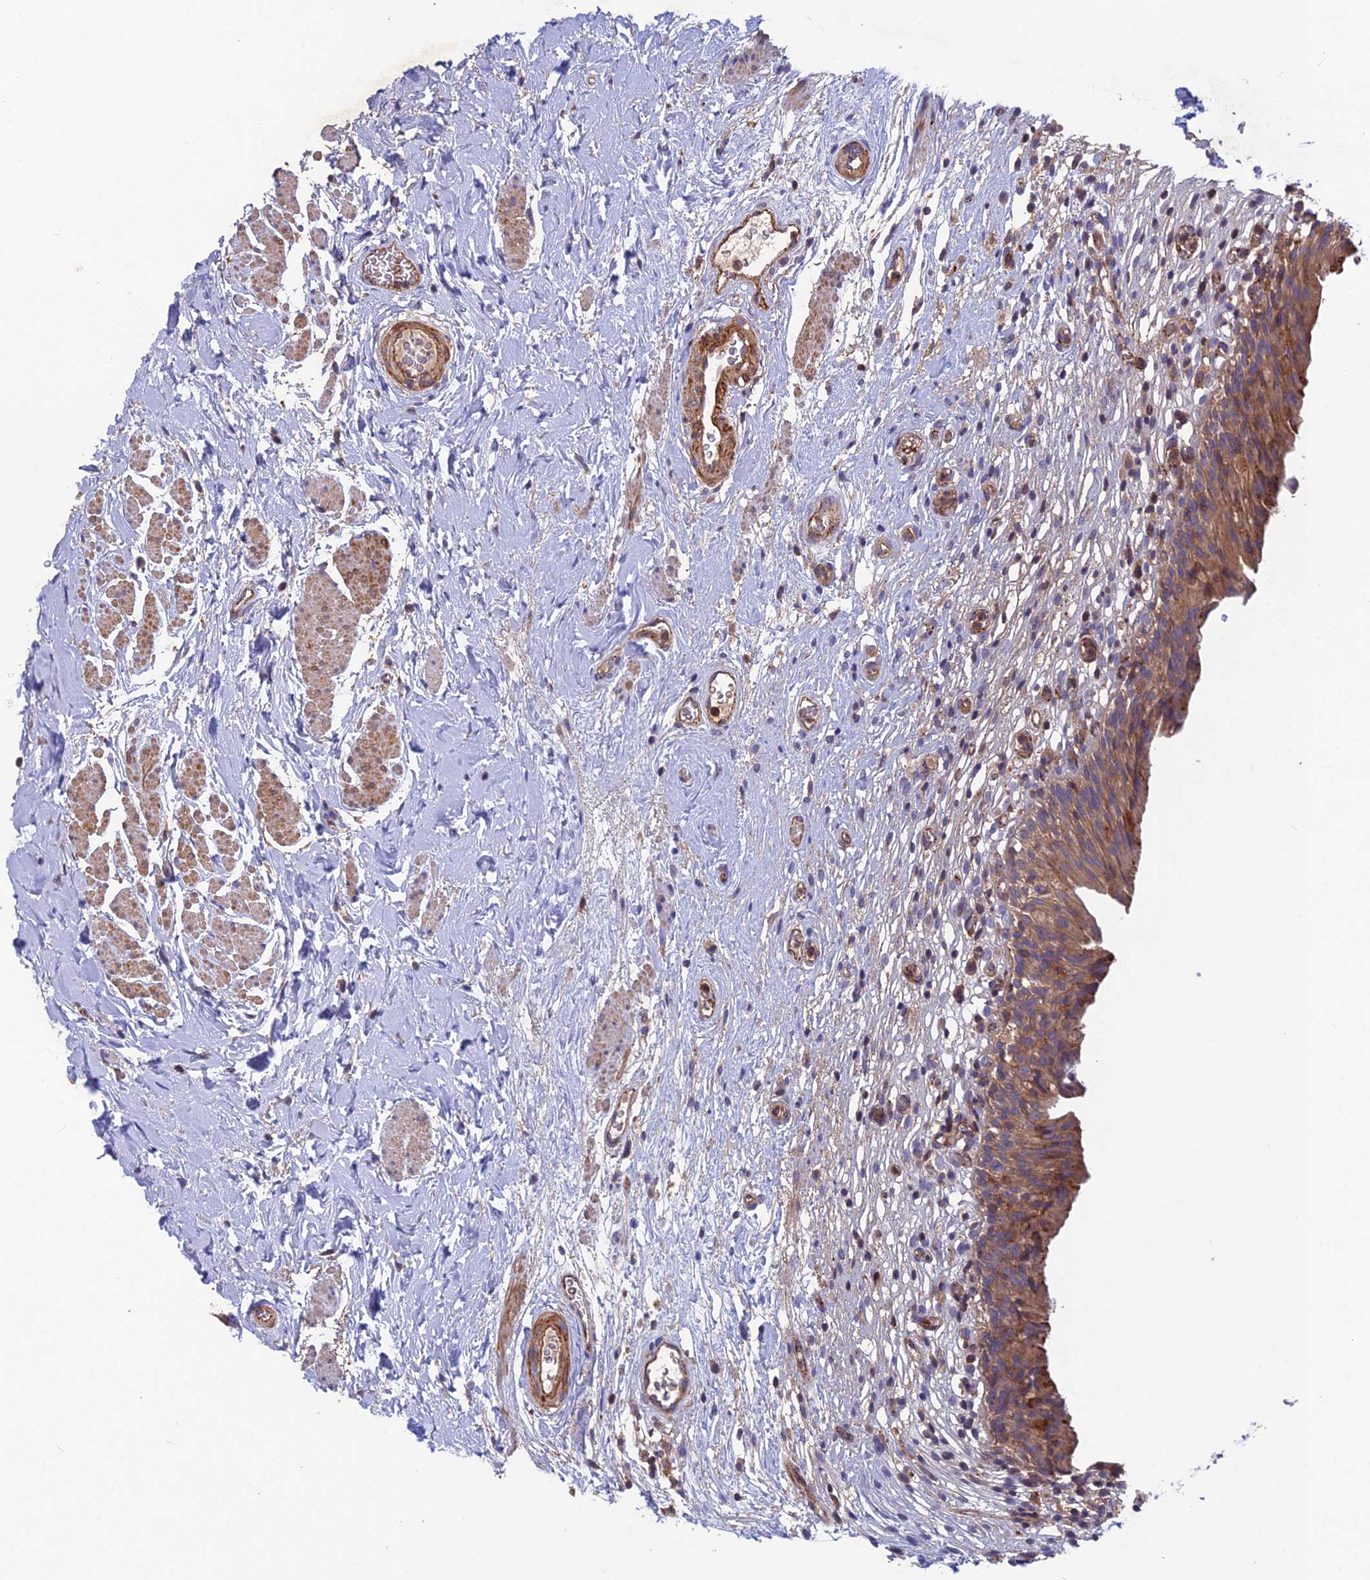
{"staining": {"intensity": "moderate", "quantity": ">75%", "location": "cytoplasmic/membranous"}, "tissue": "urinary bladder", "cell_type": "Urothelial cells", "image_type": "normal", "snomed": [{"axis": "morphology", "description": "Normal tissue, NOS"}, {"axis": "morphology", "description": "Inflammation, NOS"}, {"axis": "topography", "description": "Urinary bladder"}], "caption": "High-power microscopy captured an immunohistochemistry (IHC) image of benign urinary bladder, revealing moderate cytoplasmic/membranous staining in approximately >75% of urothelial cells.", "gene": "CPNE7", "patient": {"sex": "male", "age": 63}}